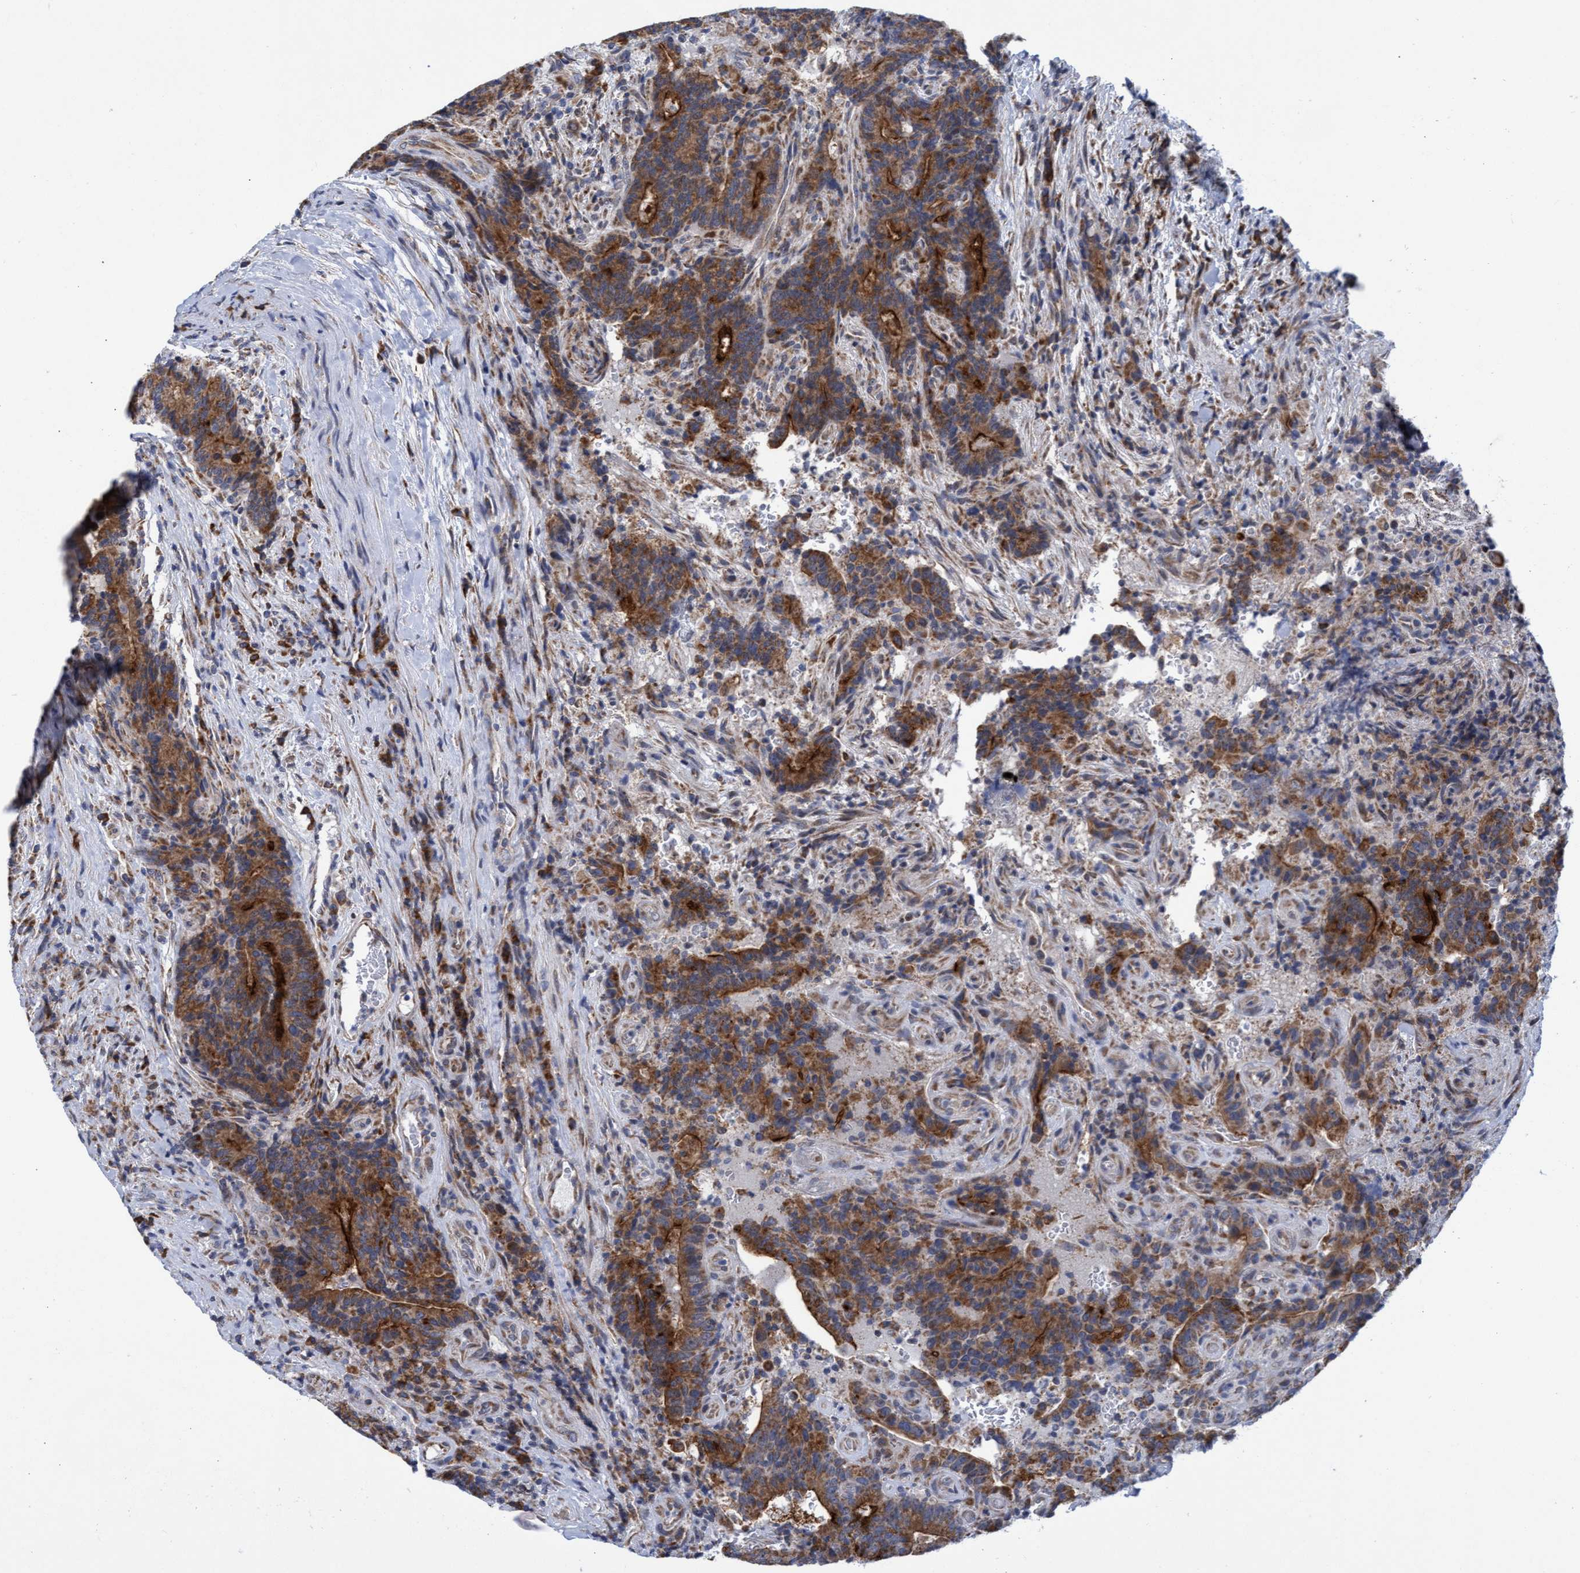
{"staining": {"intensity": "strong", "quantity": ">75%", "location": "cytoplasmic/membranous"}, "tissue": "colorectal cancer", "cell_type": "Tumor cells", "image_type": "cancer", "snomed": [{"axis": "morphology", "description": "Normal tissue, NOS"}, {"axis": "morphology", "description": "Adenocarcinoma, NOS"}, {"axis": "topography", "description": "Colon"}], "caption": "IHC micrograph of neoplastic tissue: human adenocarcinoma (colorectal) stained using IHC demonstrates high levels of strong protein expression localized specifically in the cytoplasmic/membranous of tumor cells, appearing as a cytoplasmic/membranous brown color.", "gene": "NAT16", "patient": {"sex": "female", "age": 75}}